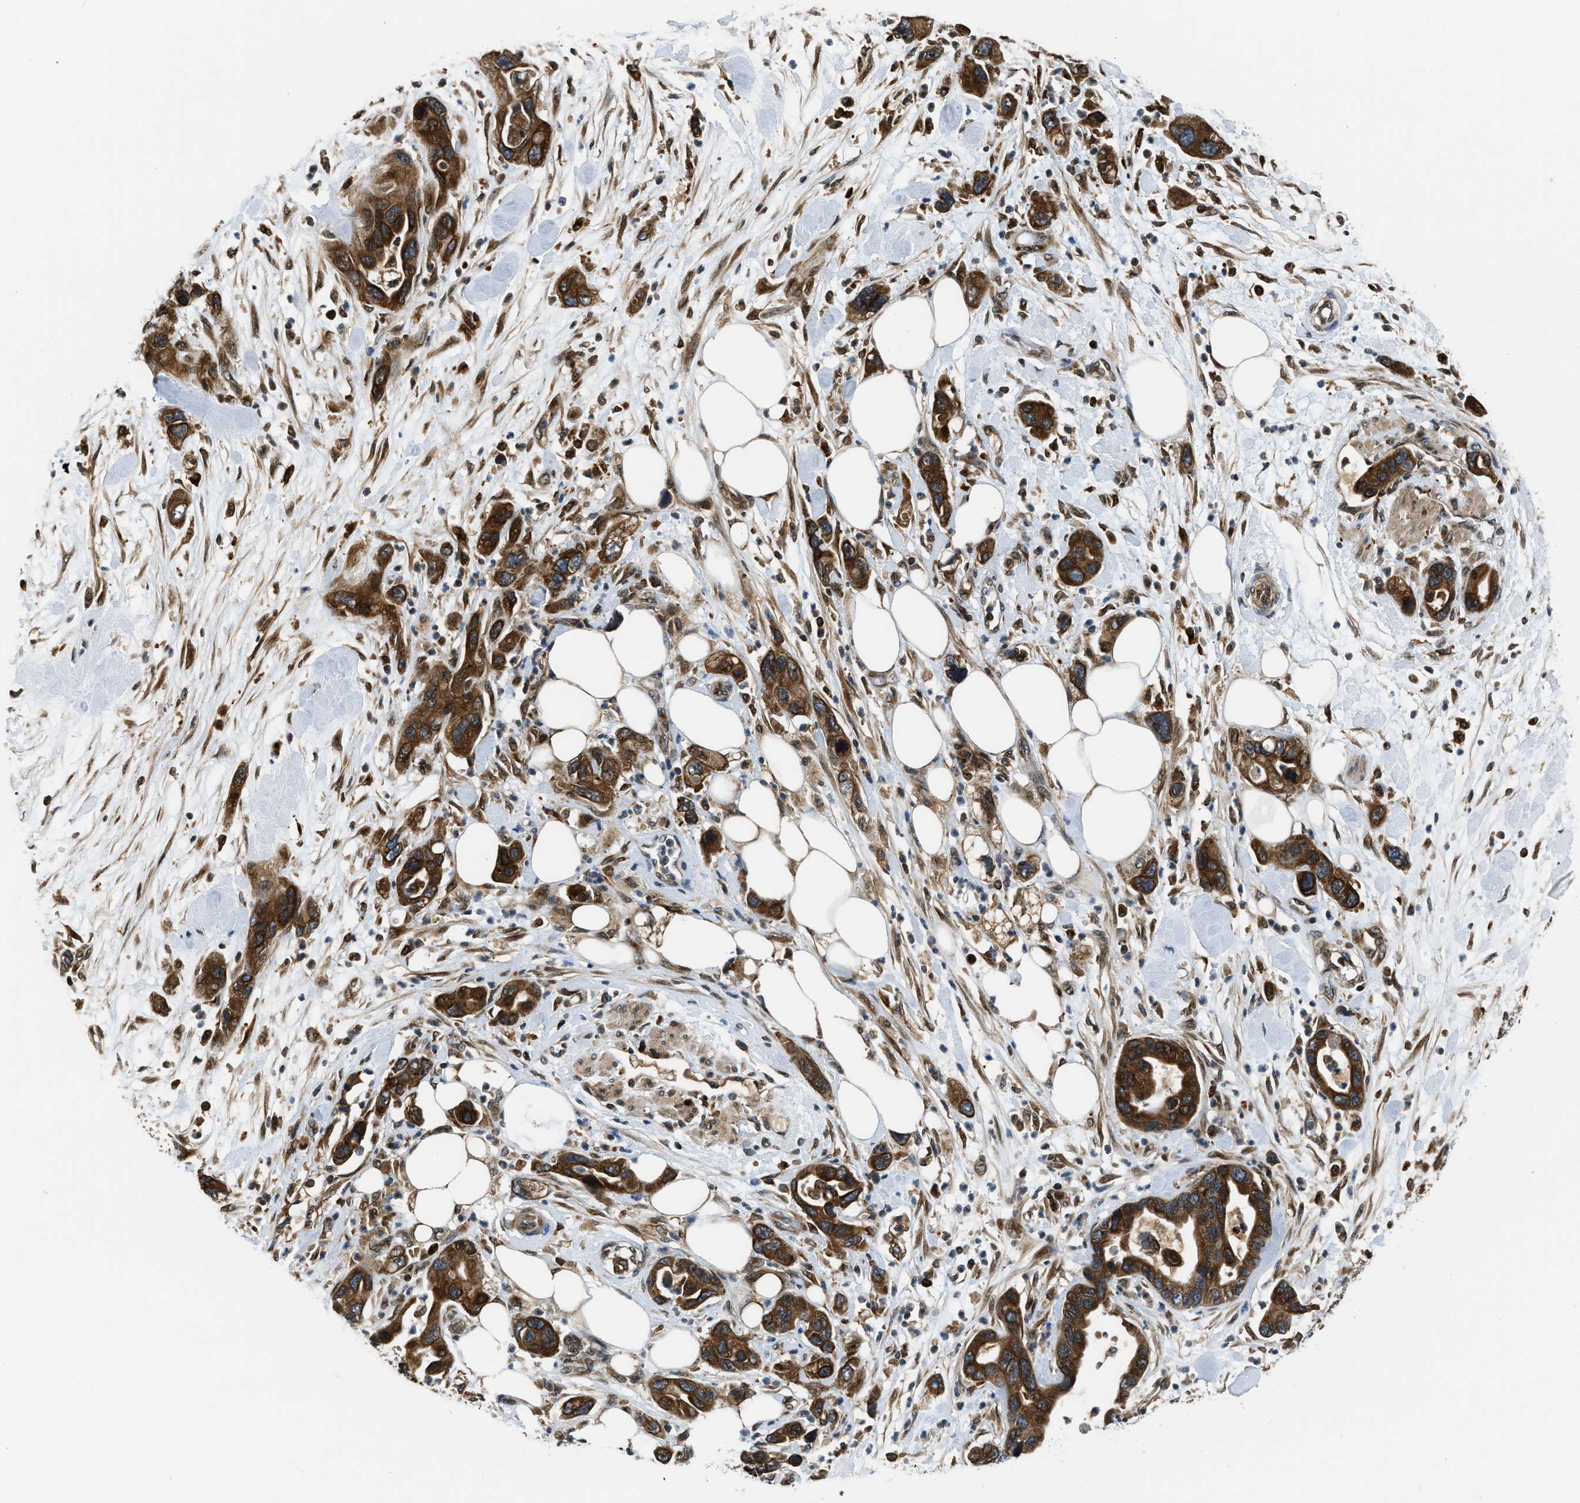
{"staining": {"intensity": "strong", "quantity": ">75%", "location": "cytoplasmic/membranous"}, "tissue": "pancreatic cancer", "cell_type": "Tumor cells", "image_type": "cancer", "snomed": [{"axis": "morphology", "description": "Normal tissue, NOS"}, {"axis": "morphology", "description": "Adenocarcinoma, NOS"}, {"axis": "topography", "description": "Pancreas"}], "caption": "Immunohistochemical staining of pancreatic cancer (adenocarcinoma) reveals high levels of strong cytoplasmic/membranous expression in approximately >75% of tumor cells.", "gene": "RETREG3", "patient": {"sex": "female", "age": 71}}